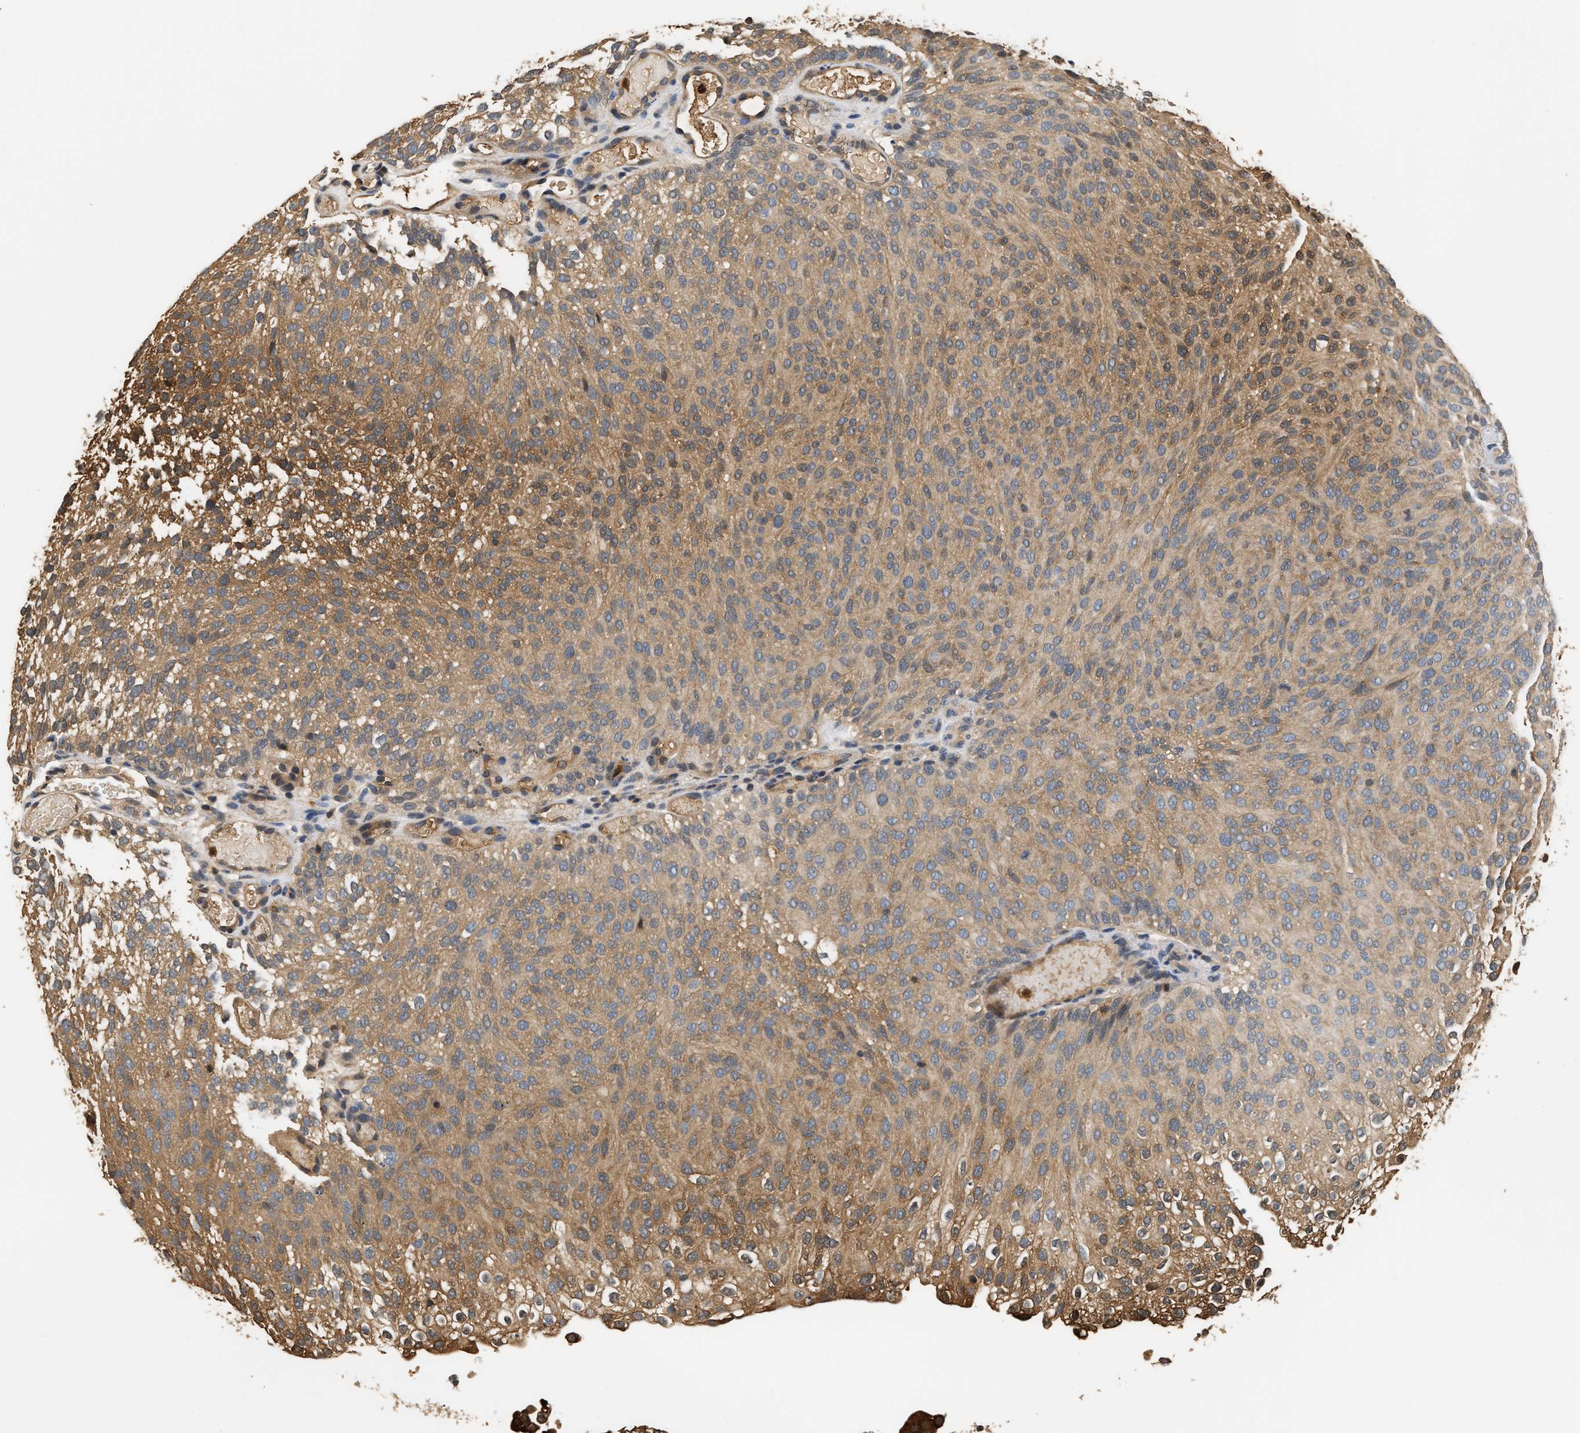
{"staining": {"intensity": "moderate", "quantity": ">75%", "location": "cytoplasmic/membranous"}, "tissue": "urothelial cancer", "cell_type": "Tumor cells", "image_type": "cancer", "snomed": [{"axis": "morphology", "description": "Urothelial carcinoma, Low grade"}, {"axis": "topography", "description": "Urinary bladder"}], "caption": "Immunohistochemistry micrograph of neoplastic tissue: human low-grade urothelial carcinoma stained using immunohistochemistry (IHC) shows medium levels of moderate protein expression localized specifically in the cytoplasmic/membranous of tumor cells, appearing as a cytoplasmic/membranous brown color.", "gene": "GPI", "patient": {"sex": "female", "age": 75}}